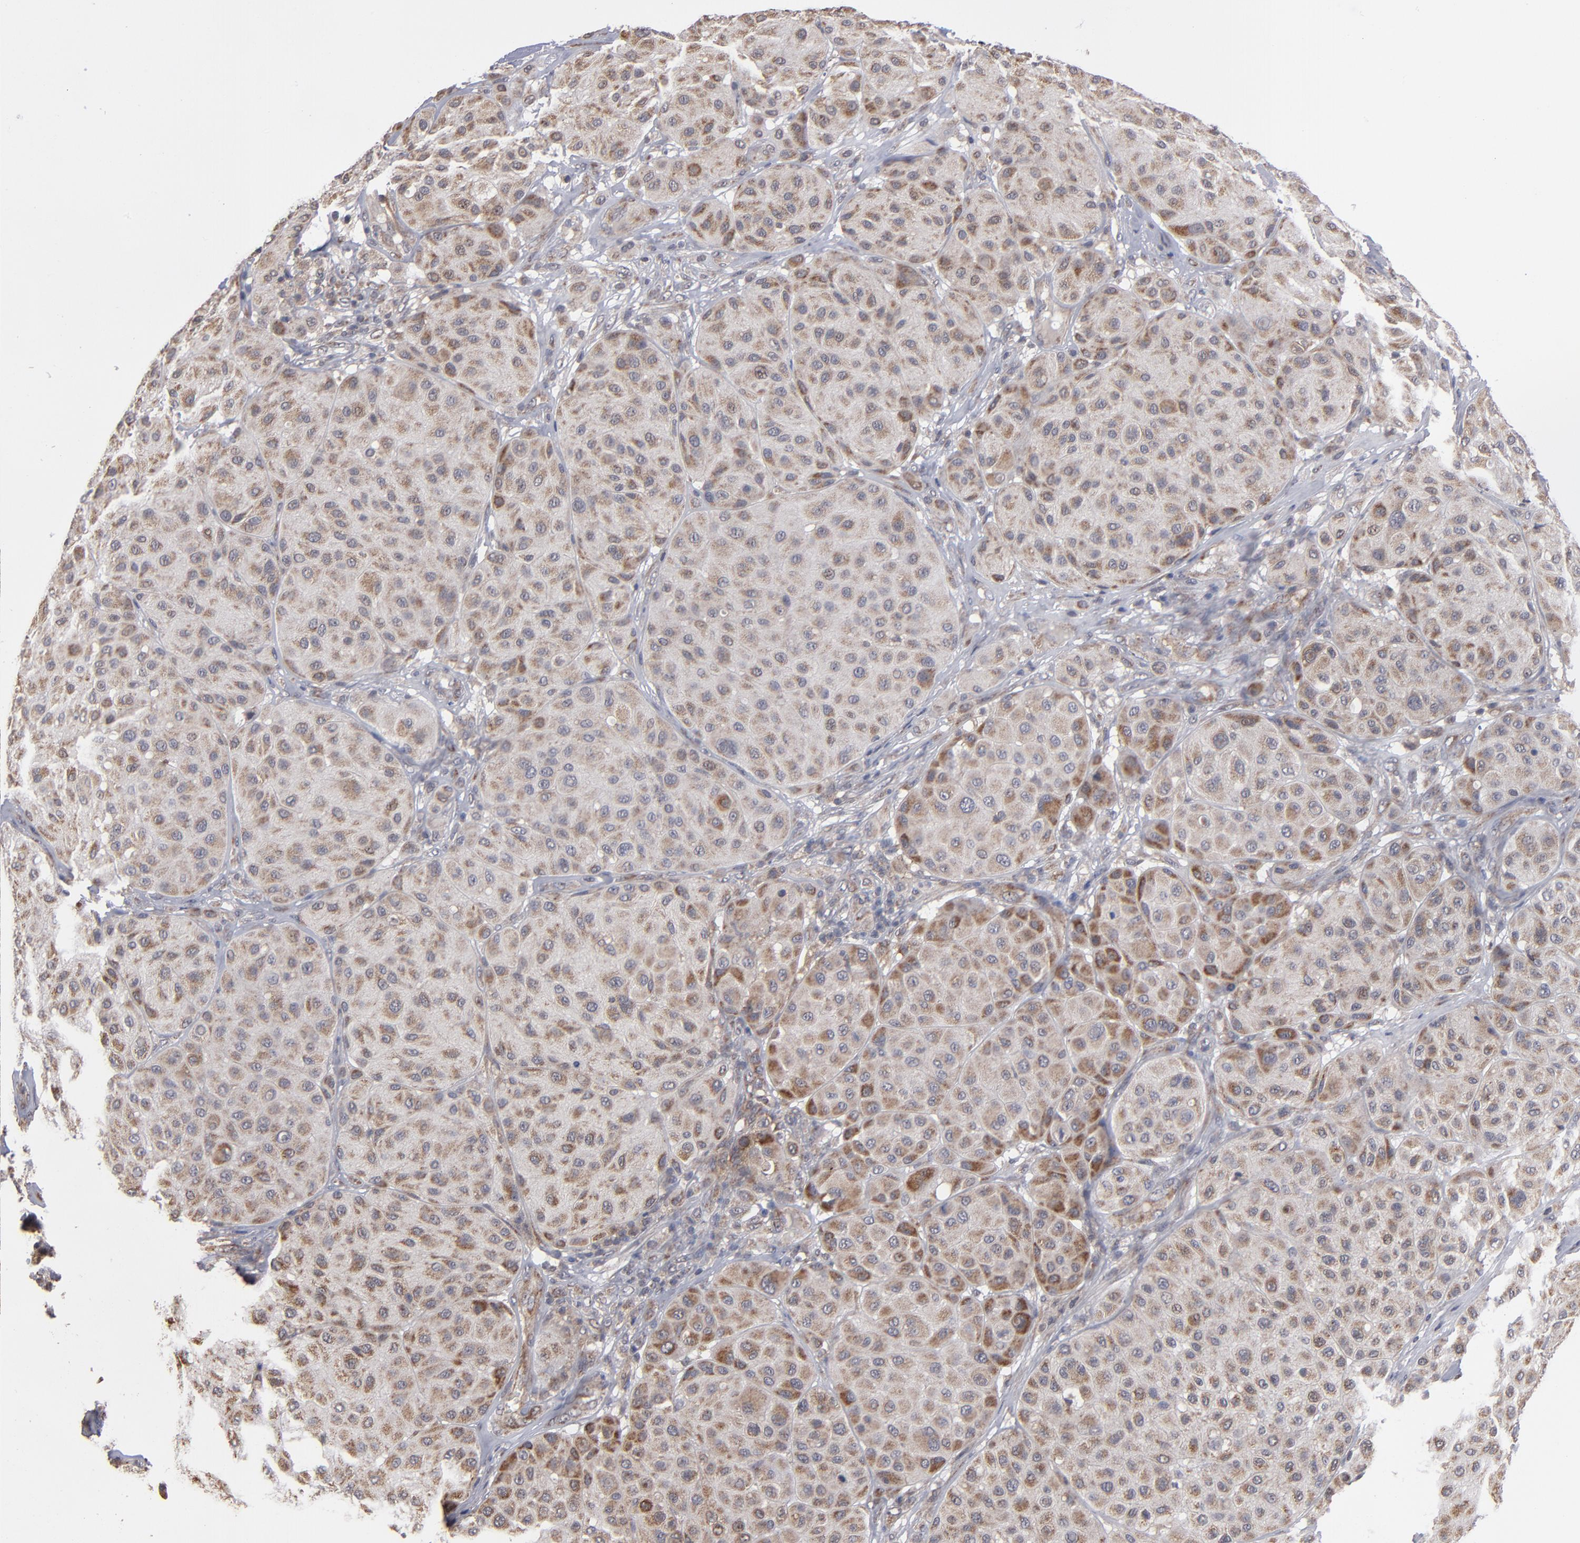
{"staining": {"intensity": "weak", "quantity": ">75%", "location": "cytoplasmic/membranous"}, "tissue": "melanoma", "cell_type": "Tumor cells", "image_type": "cancer", "snomed": [{"axis": "morphology", "description": "Normal tissue, NOS"}, {"axis": "morphology", "description": "Malignant melanoma, Metastatic site"}, {"axis": "topography", "description": "Skin"}], "caption": "An image of human melanoma stained for a protein reveals weak cytoplasmic/membranous brown staining in tumor cells.", "gene": "MIPOL1", "patient": {"sex": "male", "age": 41}}